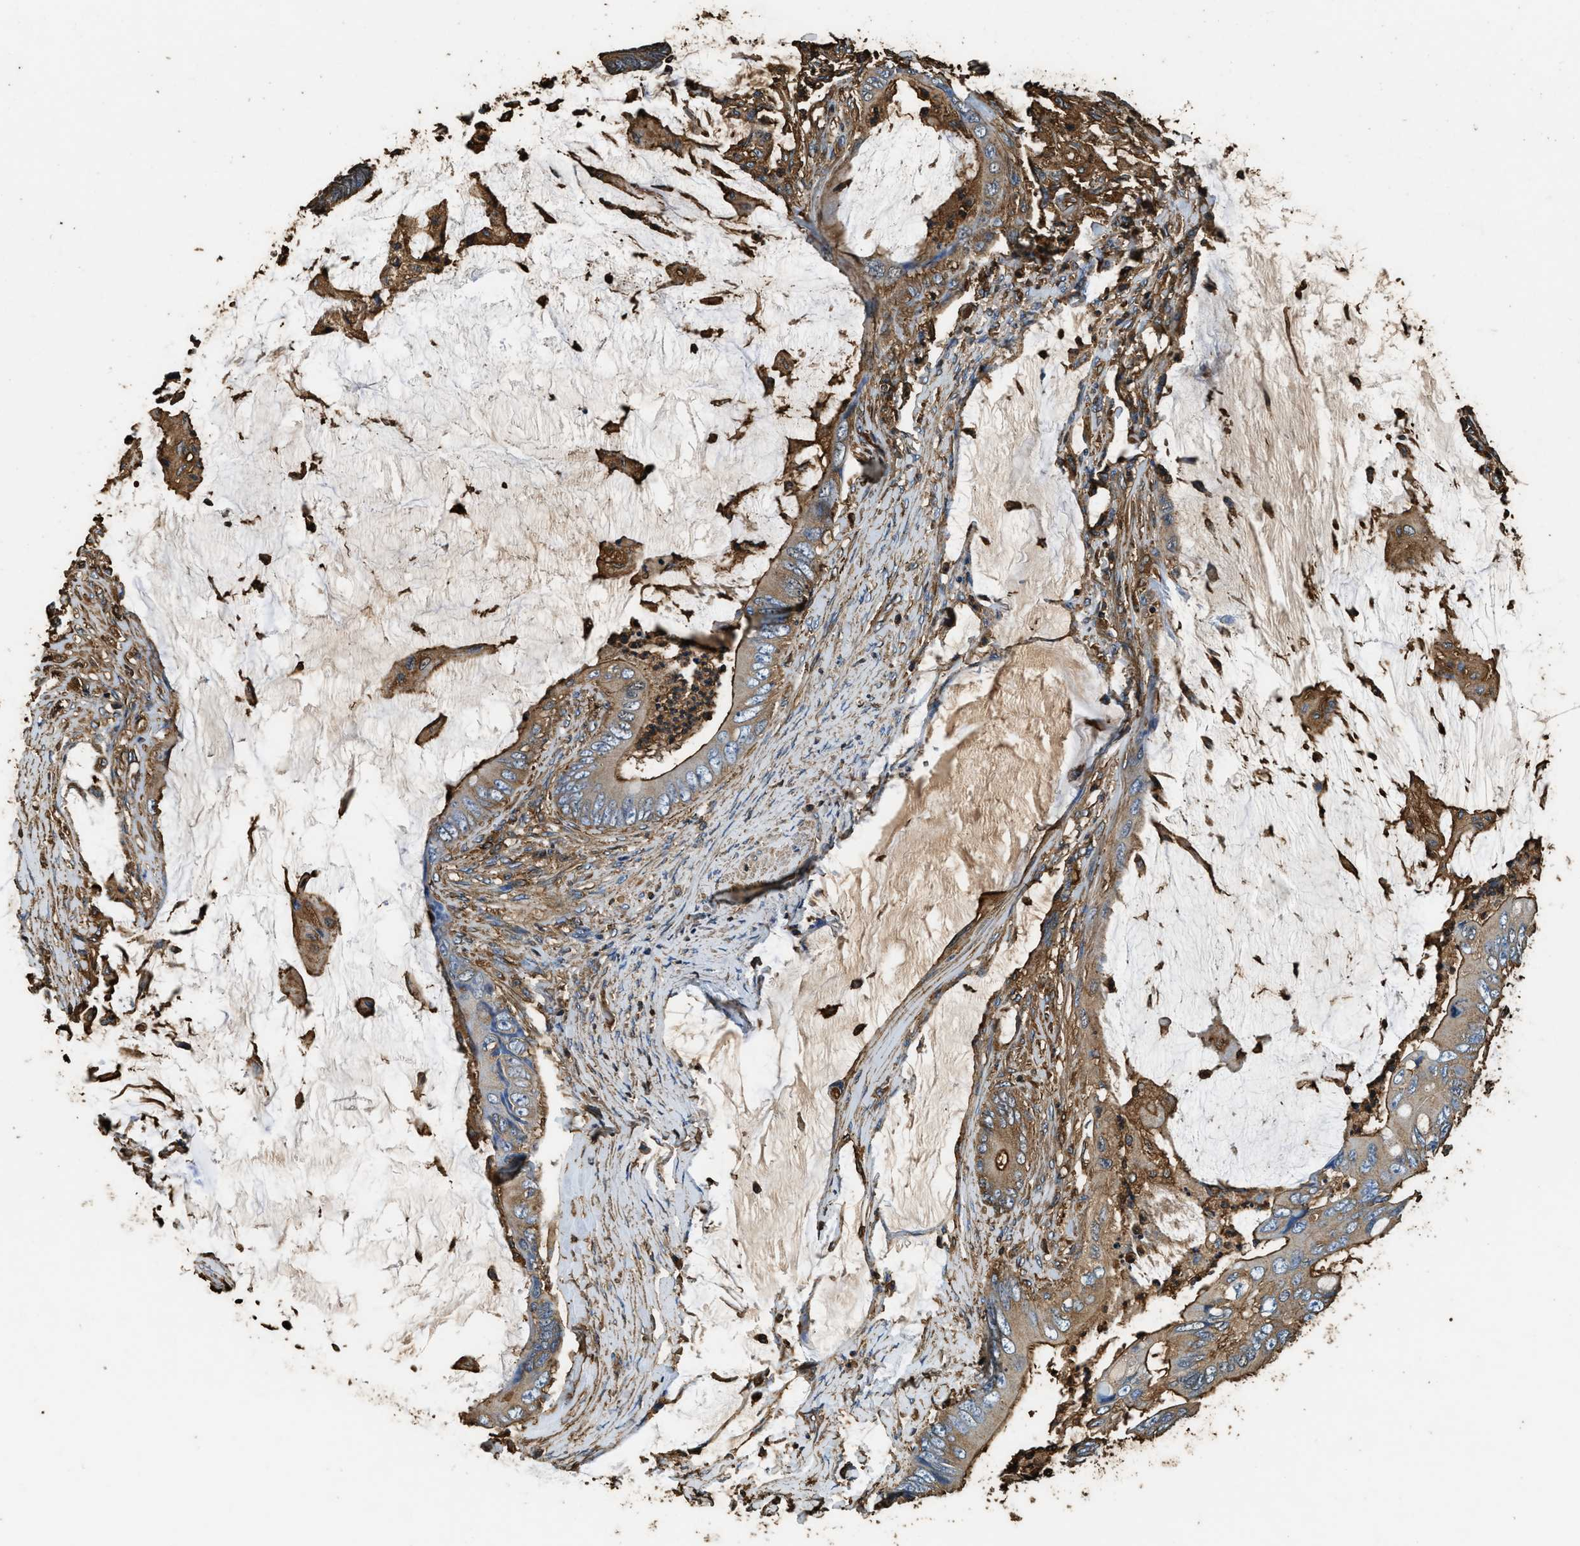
{"staining": {"intensity": "moderate", "quantity": ">75%", "location": "cytoplasmic/membranous"}, "tissue": "colorectal cancer", "cell_type": "Tumor cells", "image_type": "cancer", "snomed": [{"axis": "morphology", "description": "Adenocarcinoma, NOS"}, {"axis": "topography", "description": "Rectum"}], "caption": "This histopathology image reveals colorectal cancer (adenocarcinoma) stained with immunohistochemistry to label a protein in brown. The cytoplasmic/membranous of tumor cells show moderate positivity for the protein. Nuclei are counter-stained blue.", "gene": "ACCS", "patient": {"sex": "female", "age": 77}}